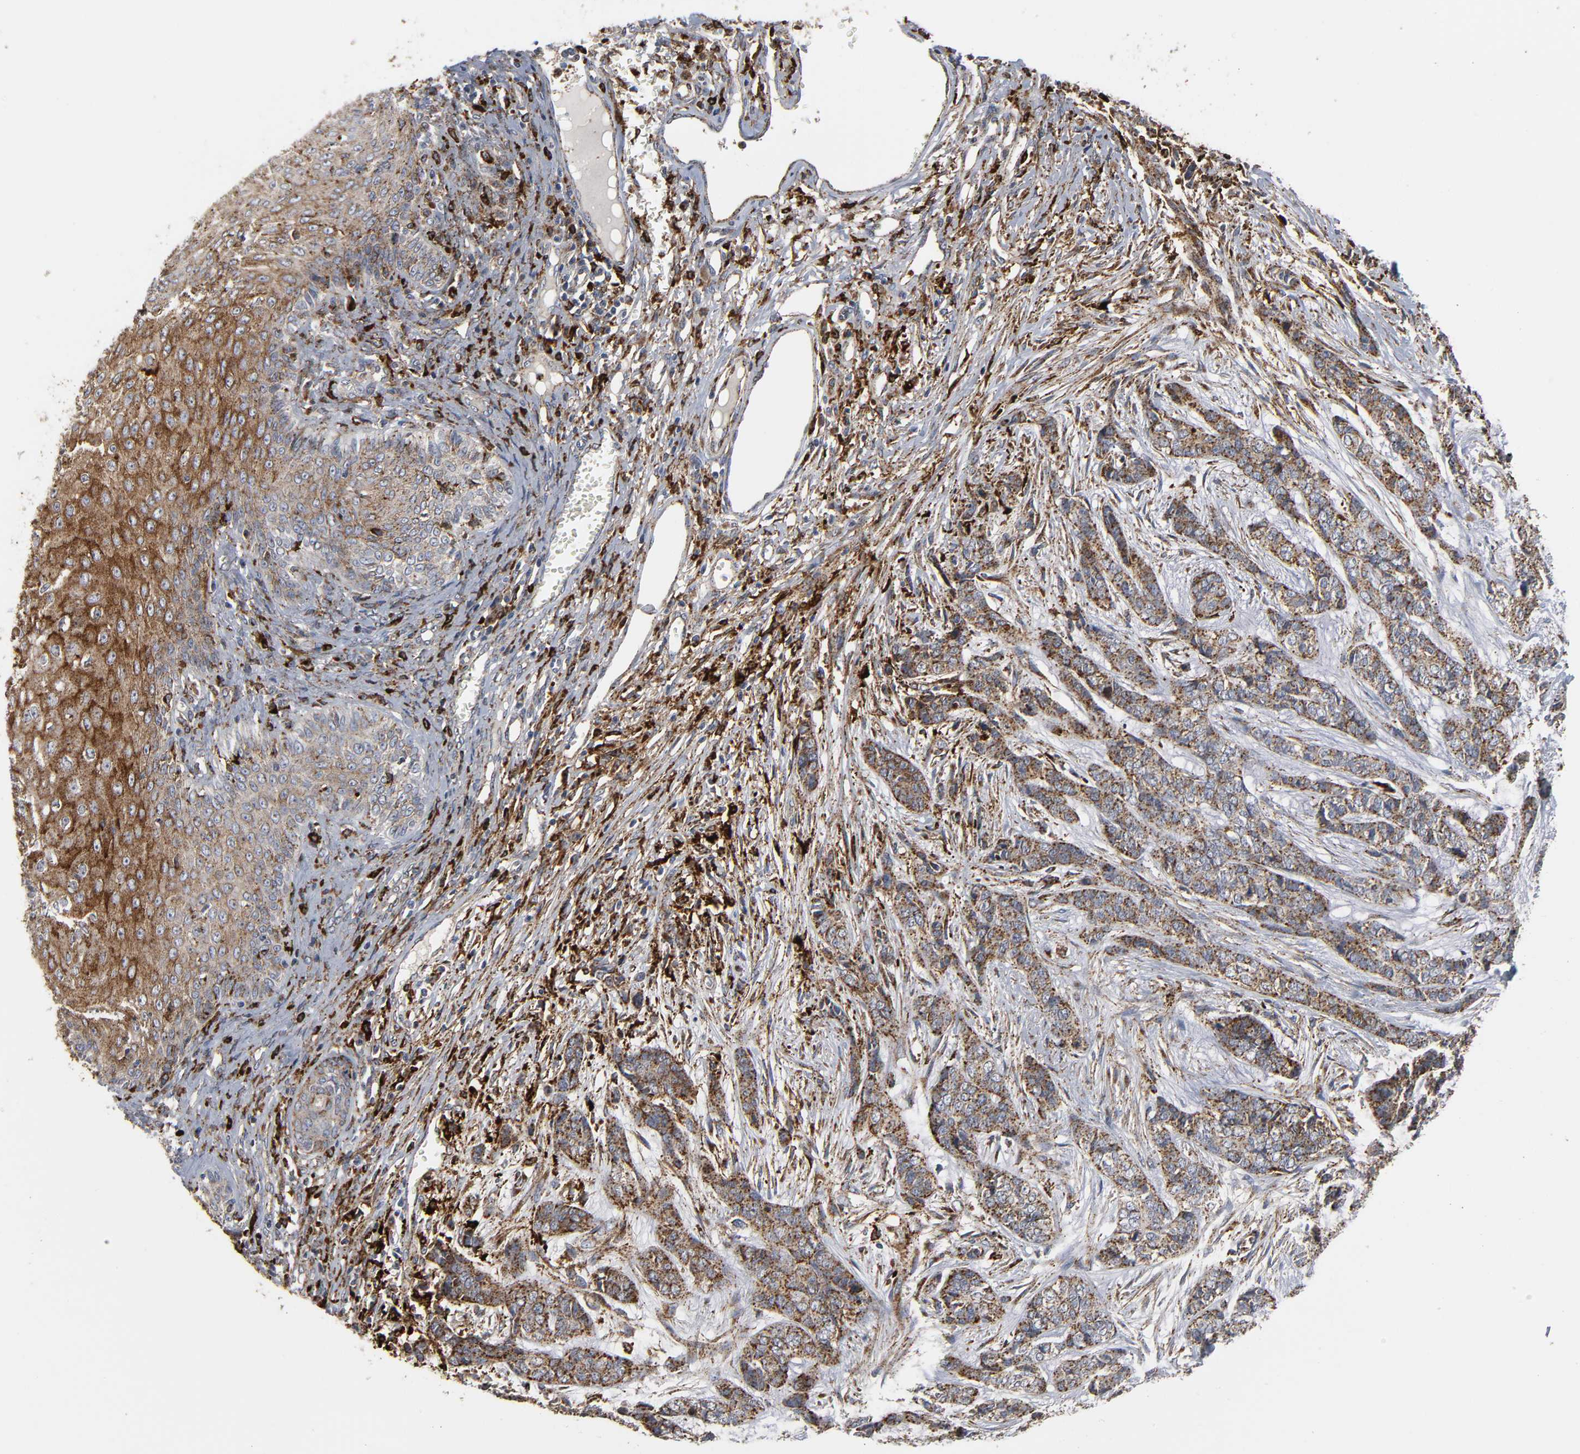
{"staining": {"intensity": "moderate", "quantity": ">75%", "location": "cytoplasmic/membranous"}, "tissue": "skin cancer", "cell_type": "Tumor cells", "image_type": "cancer", "snomed": [{"axis": "morphology", "description": "Basal cell carcinoma"}, {"axis": "topography", "description": "Skin"}], "caption": "IHC image of neoplastic tissue: human skin cancer stained using immunohistochemistry demonstrates medium levels of moderate protein expression localized specifically in the cytoplasmic/membranous of tumor cells, appearing as a cytoplasmic/membranous brown color.", "gene": "PSAP", "patient": {"sex": "female", "age": 64}}